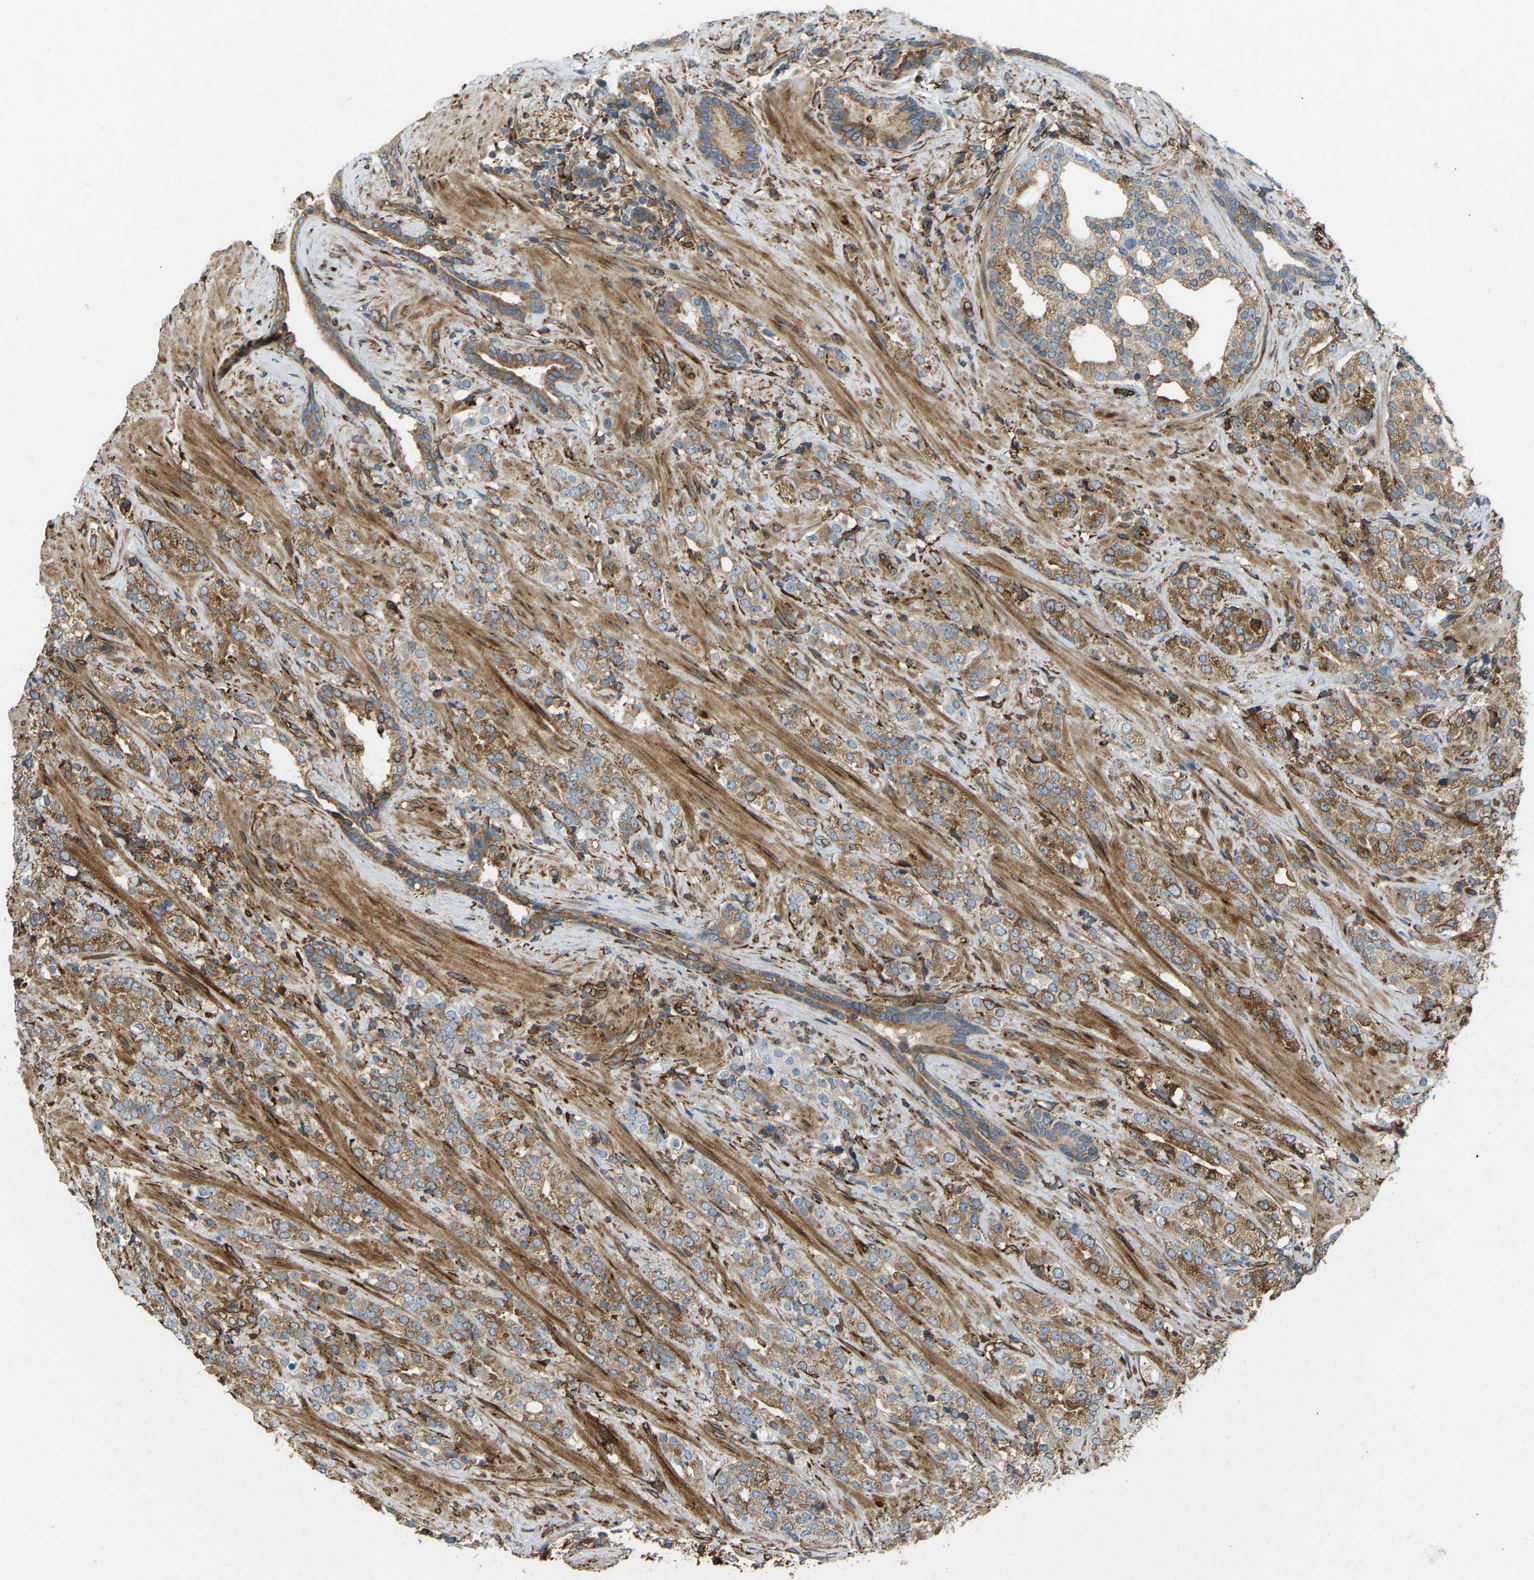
{"staining": {"intensity": "moderate", "quantity": ">75%", "location": "cytoplasmic/membranous"}, "tissue": "prostate cancer", "cell_type": "Tumor cells", "image_type": "cancer", "snomed": [{"axis": "morphology", "description": "Adenocarcinoma, High grade"}, {"axis": "topography", "description": "Prostate"}], "caption": "Protein analysis of prostate high-grade adenocarcinoma tissue displays moderate cytoplasmic/membranous positivity in approximately >75% of tumor cells.", "gene": "BEX3", "patient": {"sex": "male", "age": 71}}